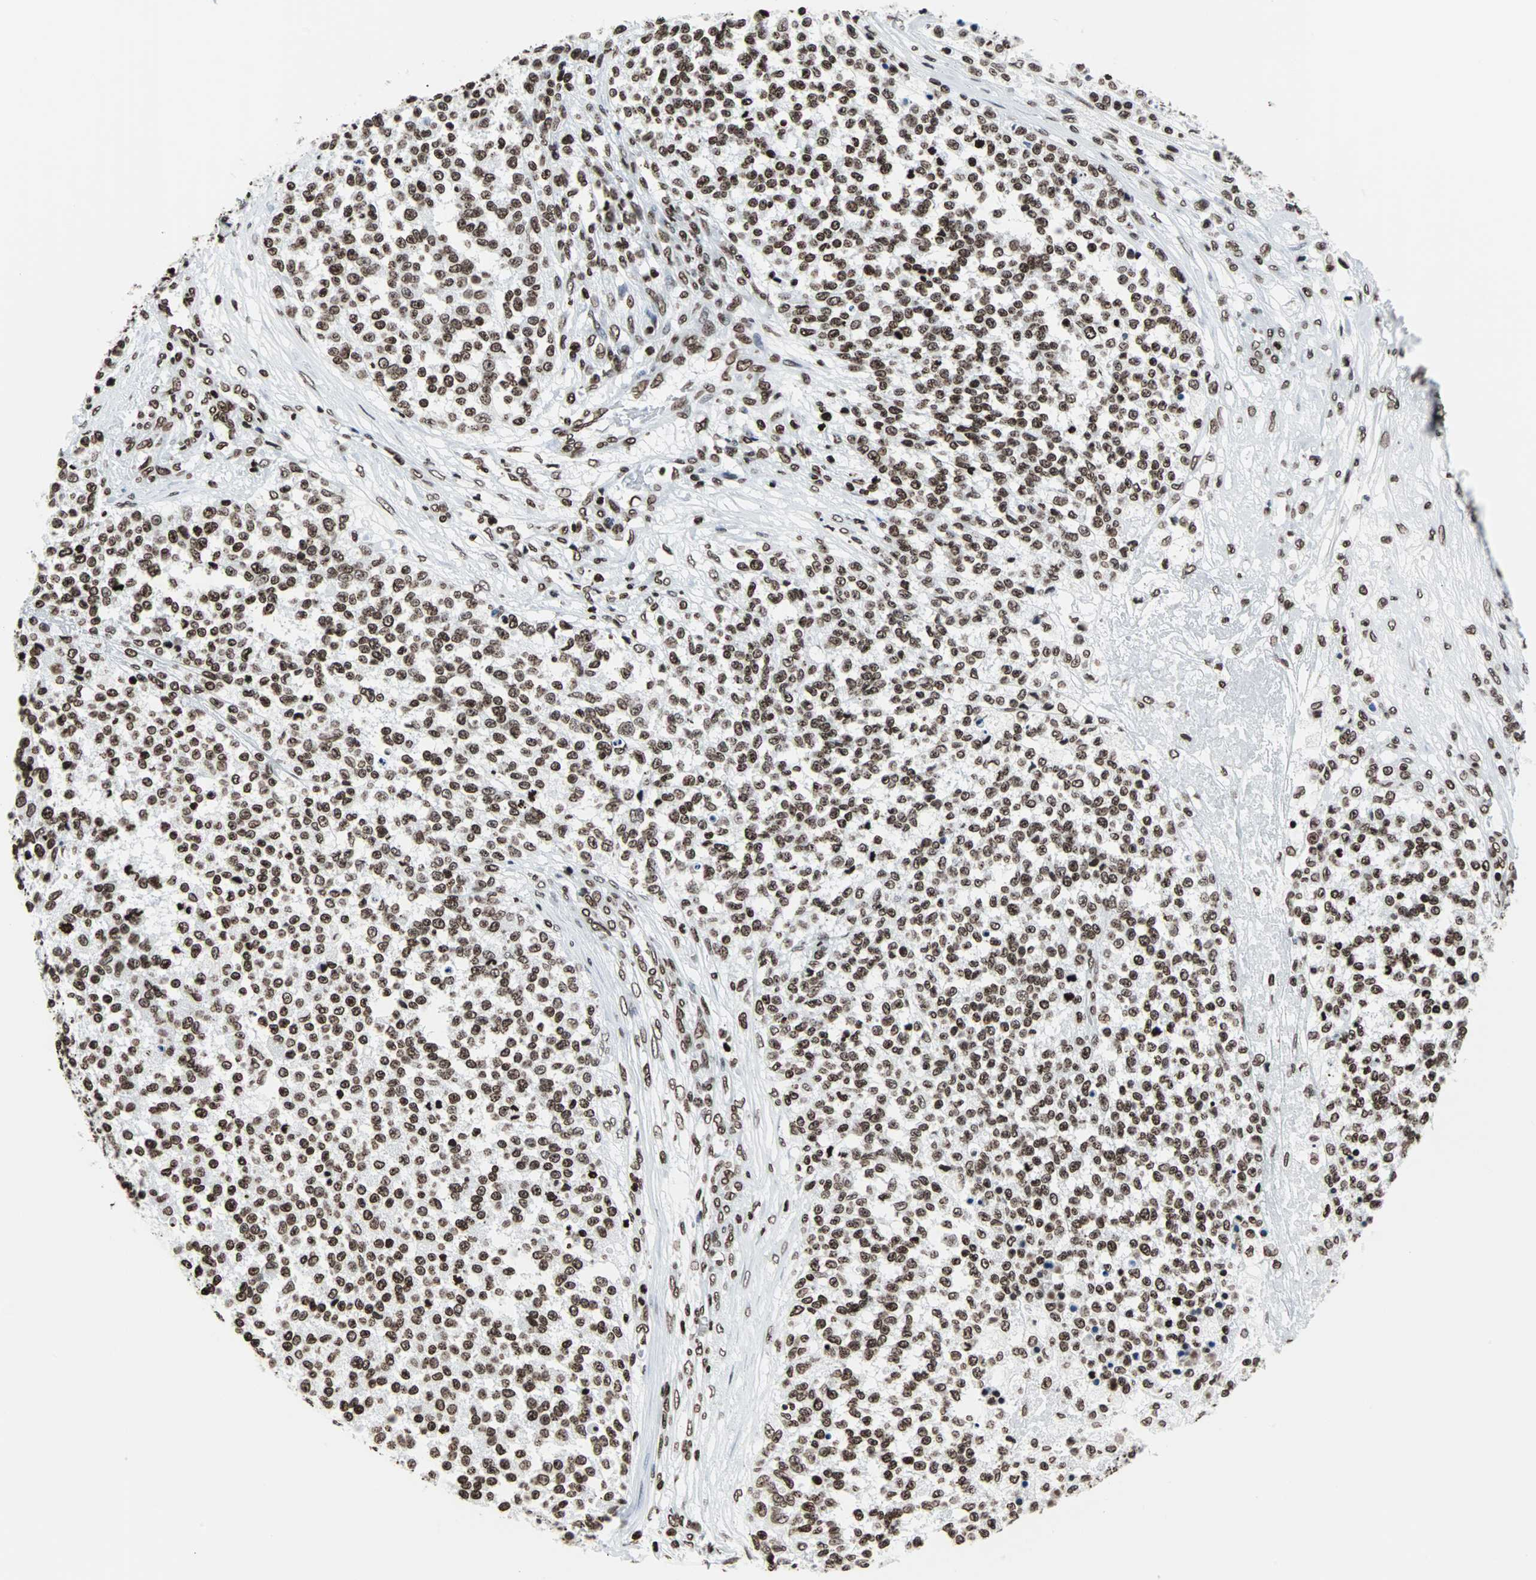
{"staining": {"intensity": "strong", "quantity": ">75%", "location": "nuclear"}, "tissue": "testis cancer", "cell_type": "Tumor cells", "image_type": "cancer", "snomed": [{"axis": "morphology", "description": "Seminoma, NOS"}, {"axis": "topography", "description": "Testis"}], "caption": "A high-resolution histopathology image shows immunohistochemistry (IHC) staining of seminoma (testis), which shows strong nuclear positivity in about >75% of tumor cells. (Brightfield microscopy of DAB IHC at high magnification).", "gene": "H2BC18", "patient": {"sex": "male", "age": 59}}